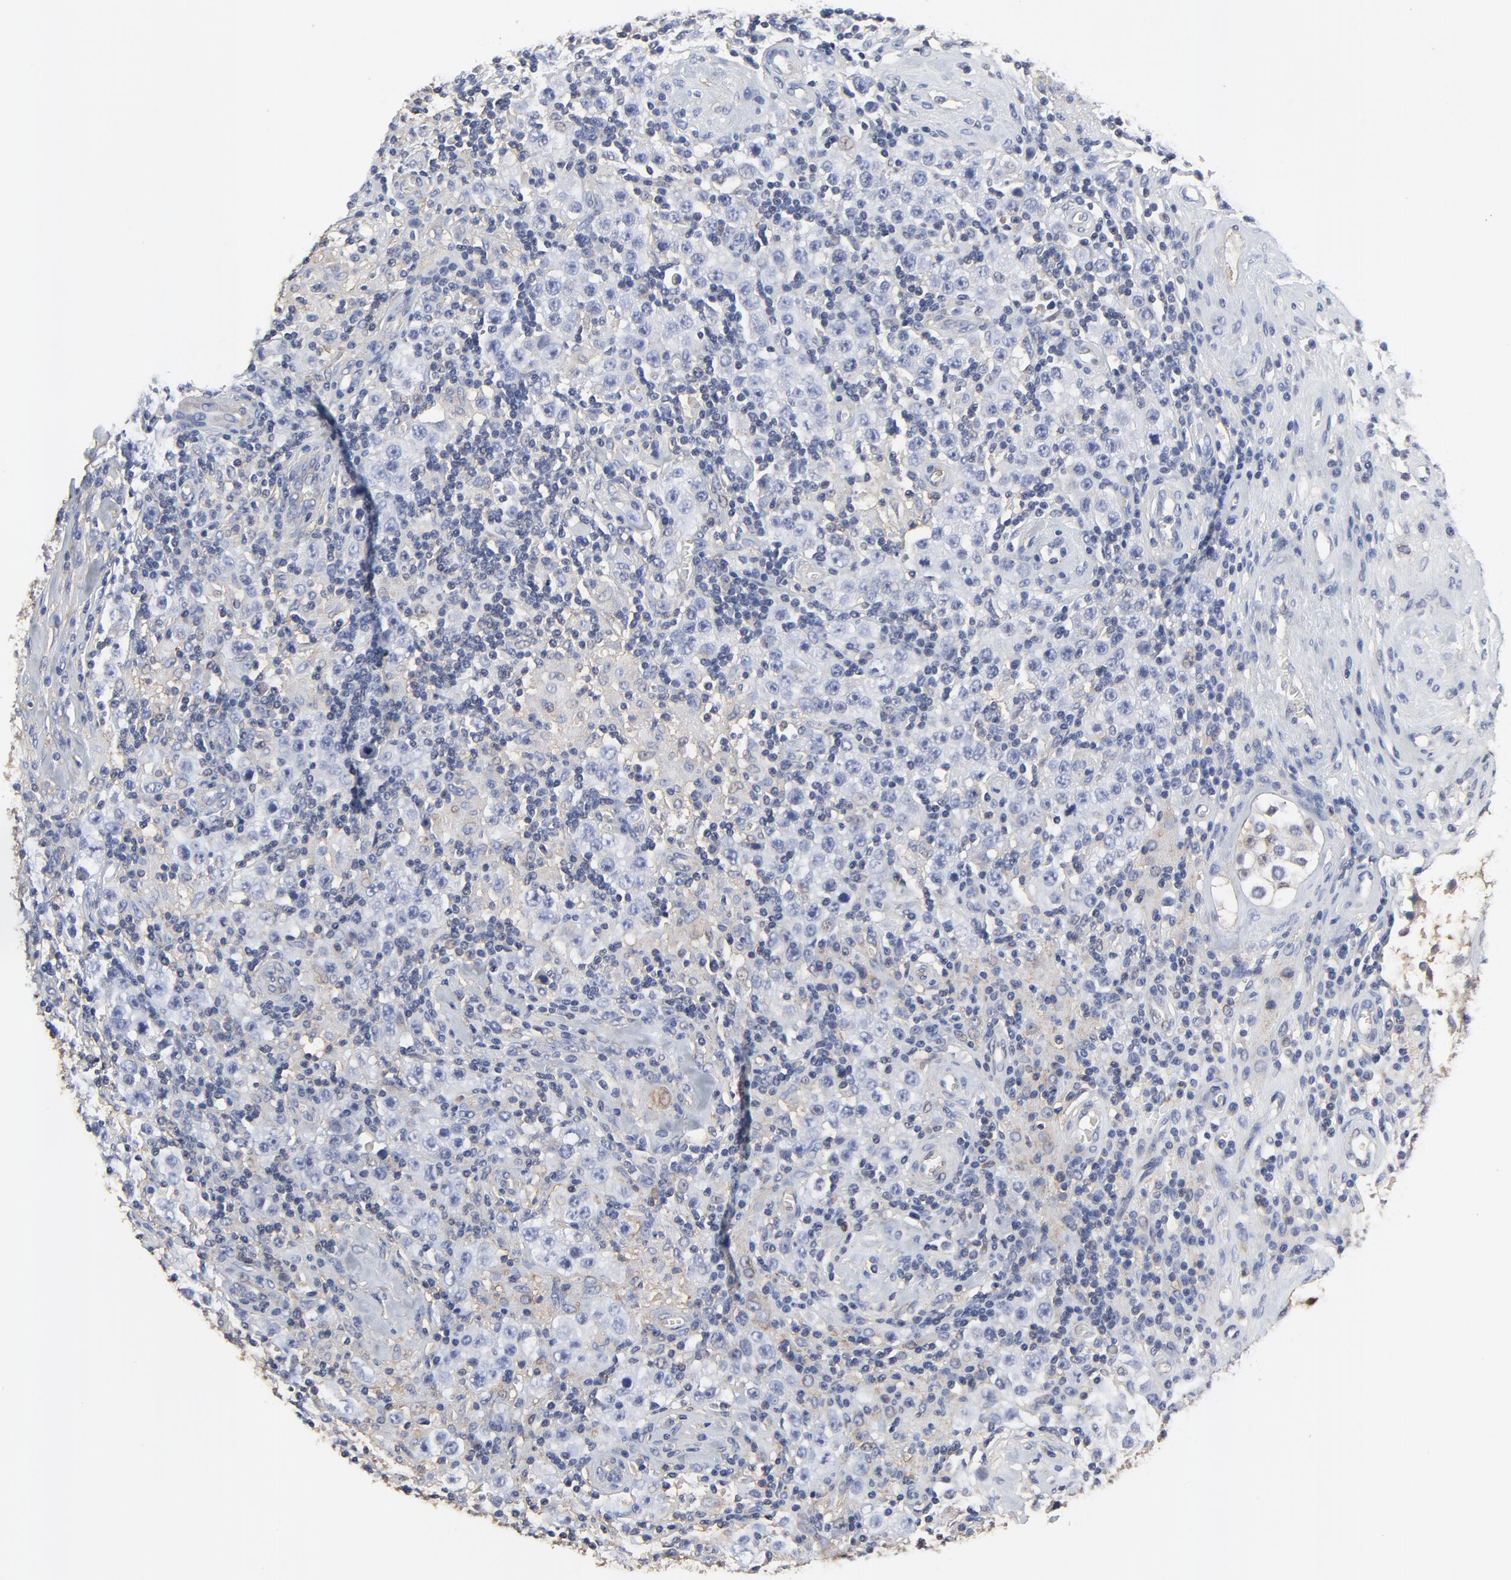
{"staining": {"intensity": "negative", "quantity": "none", "location": "none"}, "tissue": "testis cancer", "cell_type": "Tumor cells", "image_type": "cancer", "snomed": [{"axis": "morphology", "description": "Seminoma, NOS"}, {"axis": "topography", "description": "Testis"}], "caption": "An immunohistochemistry image of testis cancer is shown. There is no staining in tumor cells of testis cancer.", "gene": "NXF3", "patient": {"sex": "male", "age": 32}}